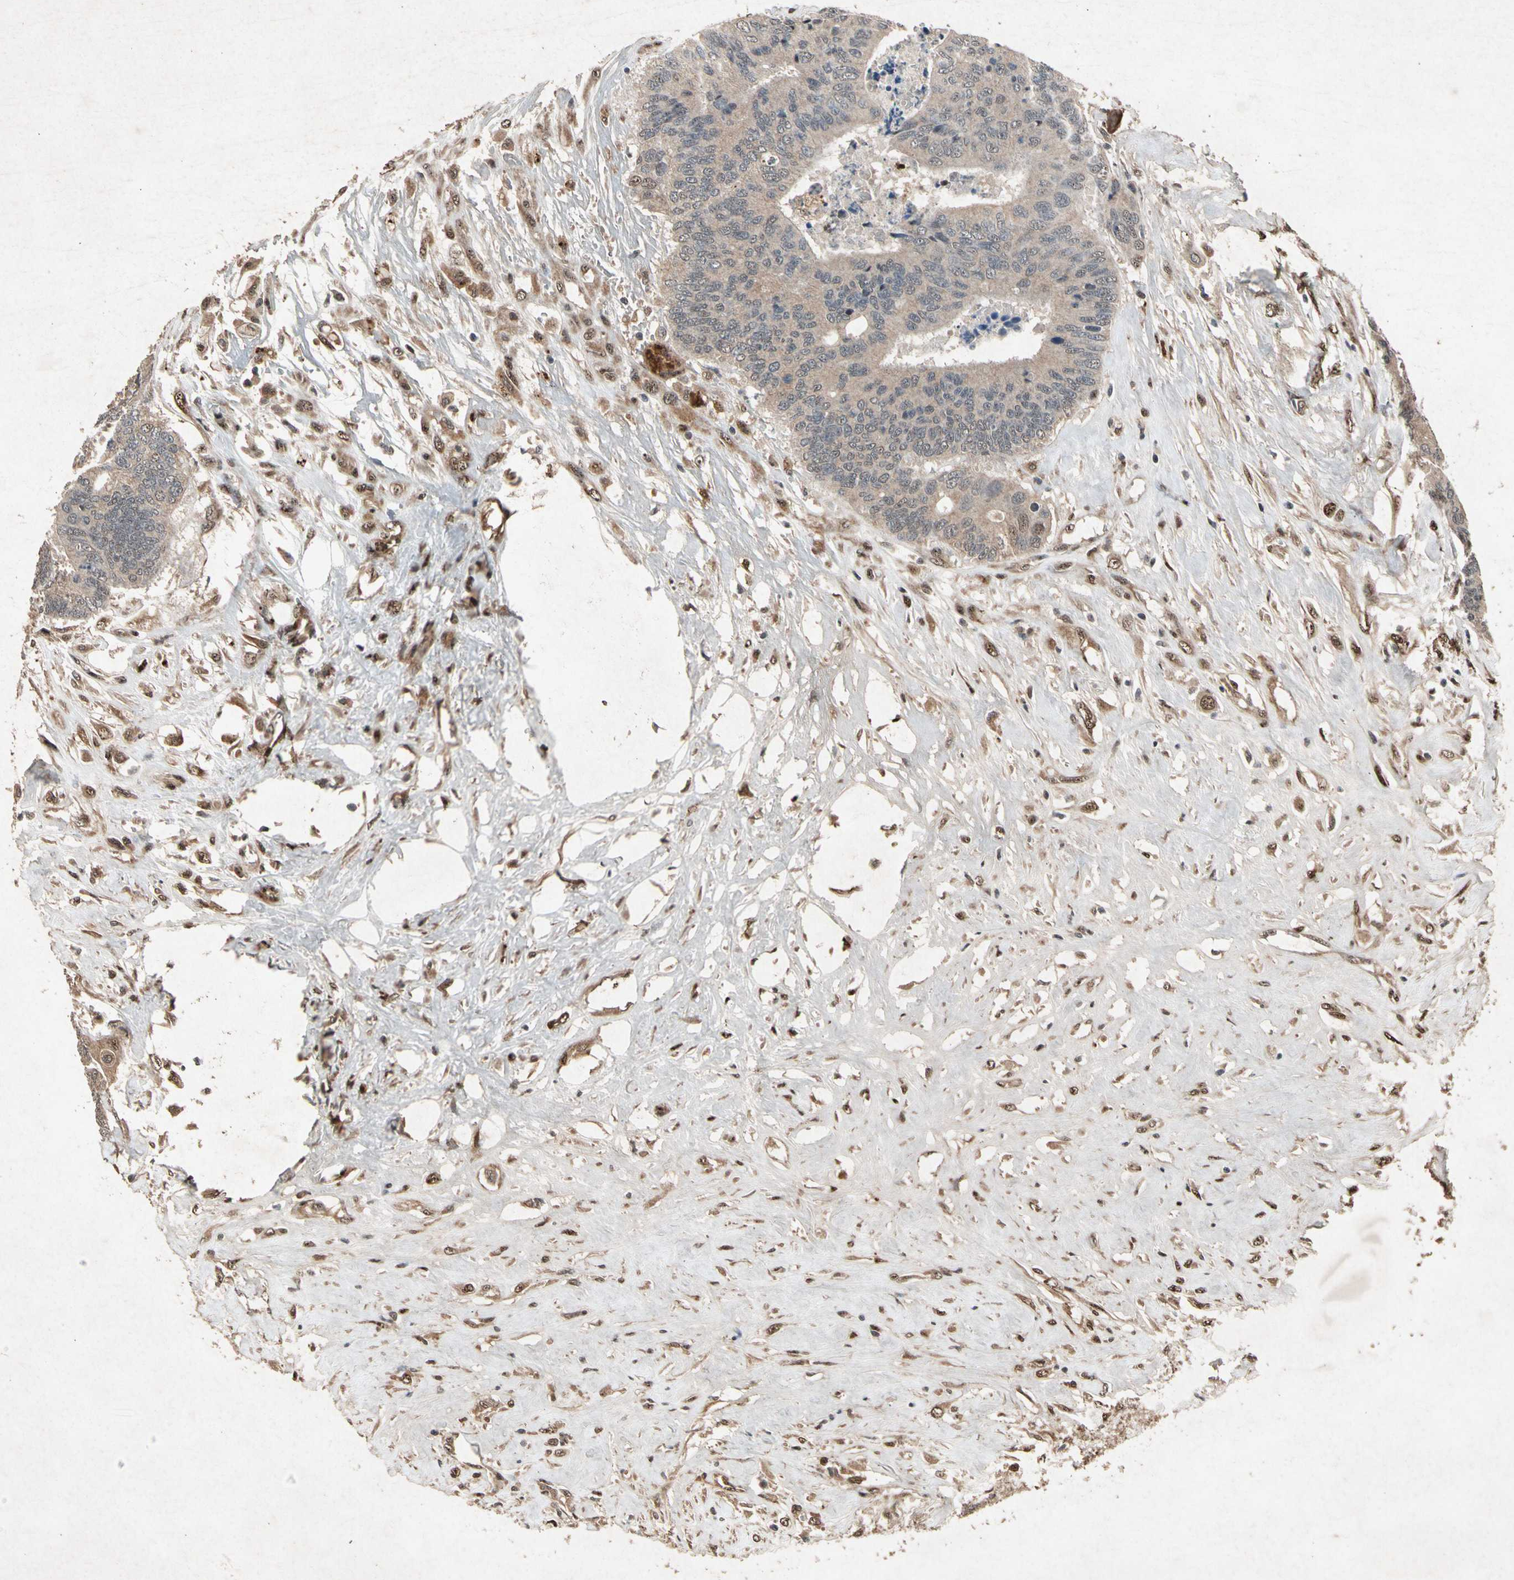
{"staining": {"intensity": "weak", "quantity": ">75%", "location": "cytoplasmic/membranous,nuclear"}, "tissue": "colorectal cancer", "cell_type": "Tumor cells", "image_type": "cancer", "snomed": [{"axis": "morphology", "description": "Adenocarcinoma, NOS"}, {"axis": "topography", "description": "Rectum"}], "caption": "This is an image of immunohistochemistry (IHC) staining of colorectal adenocarcinoma, which shows weak positivity in the cytoplasmic/membranous and nuclear of tumor cells.", "gene": "PML", "patient": {"sex": "male", "age": 55}}